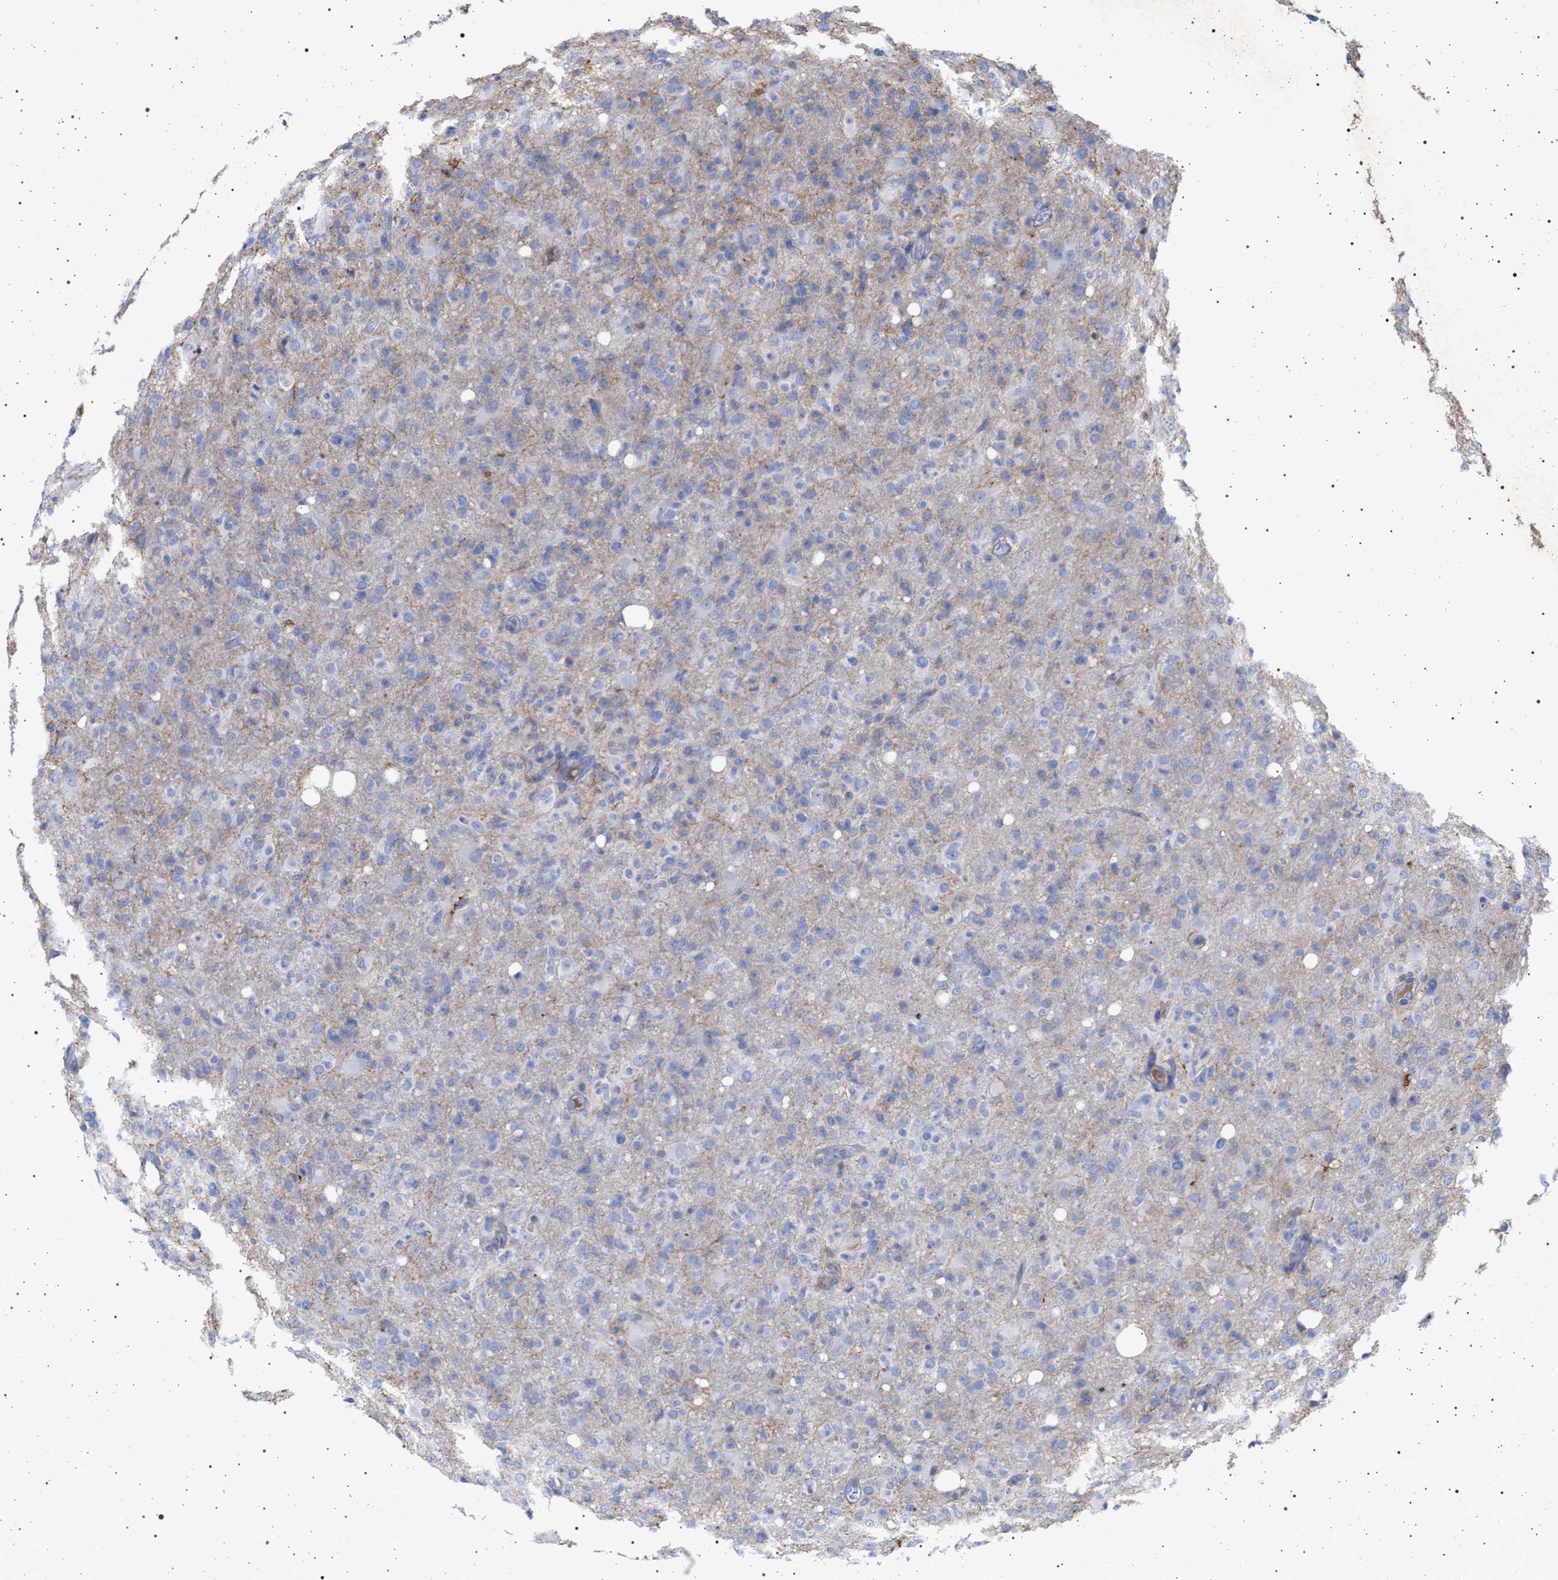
{"staining": {"intensity": "negative", "quantity": "none", "location": "none"}, "tissue": "glioma", "cell_type": "Tumor cells", "image_type": "cancer", "snomed": [{"axis": "morphology", "description": "Glioma, malignant, High grade"}, {"axis": "topography", "description": "Brain"}], "caption": "A high-resolution micrograph shows immunohistochemistry staining of malignant high-grade glioma, which displays no significant expression in tumor cells.", "gene": "PLG", "patient": {"sex": "female", "age": 57}}